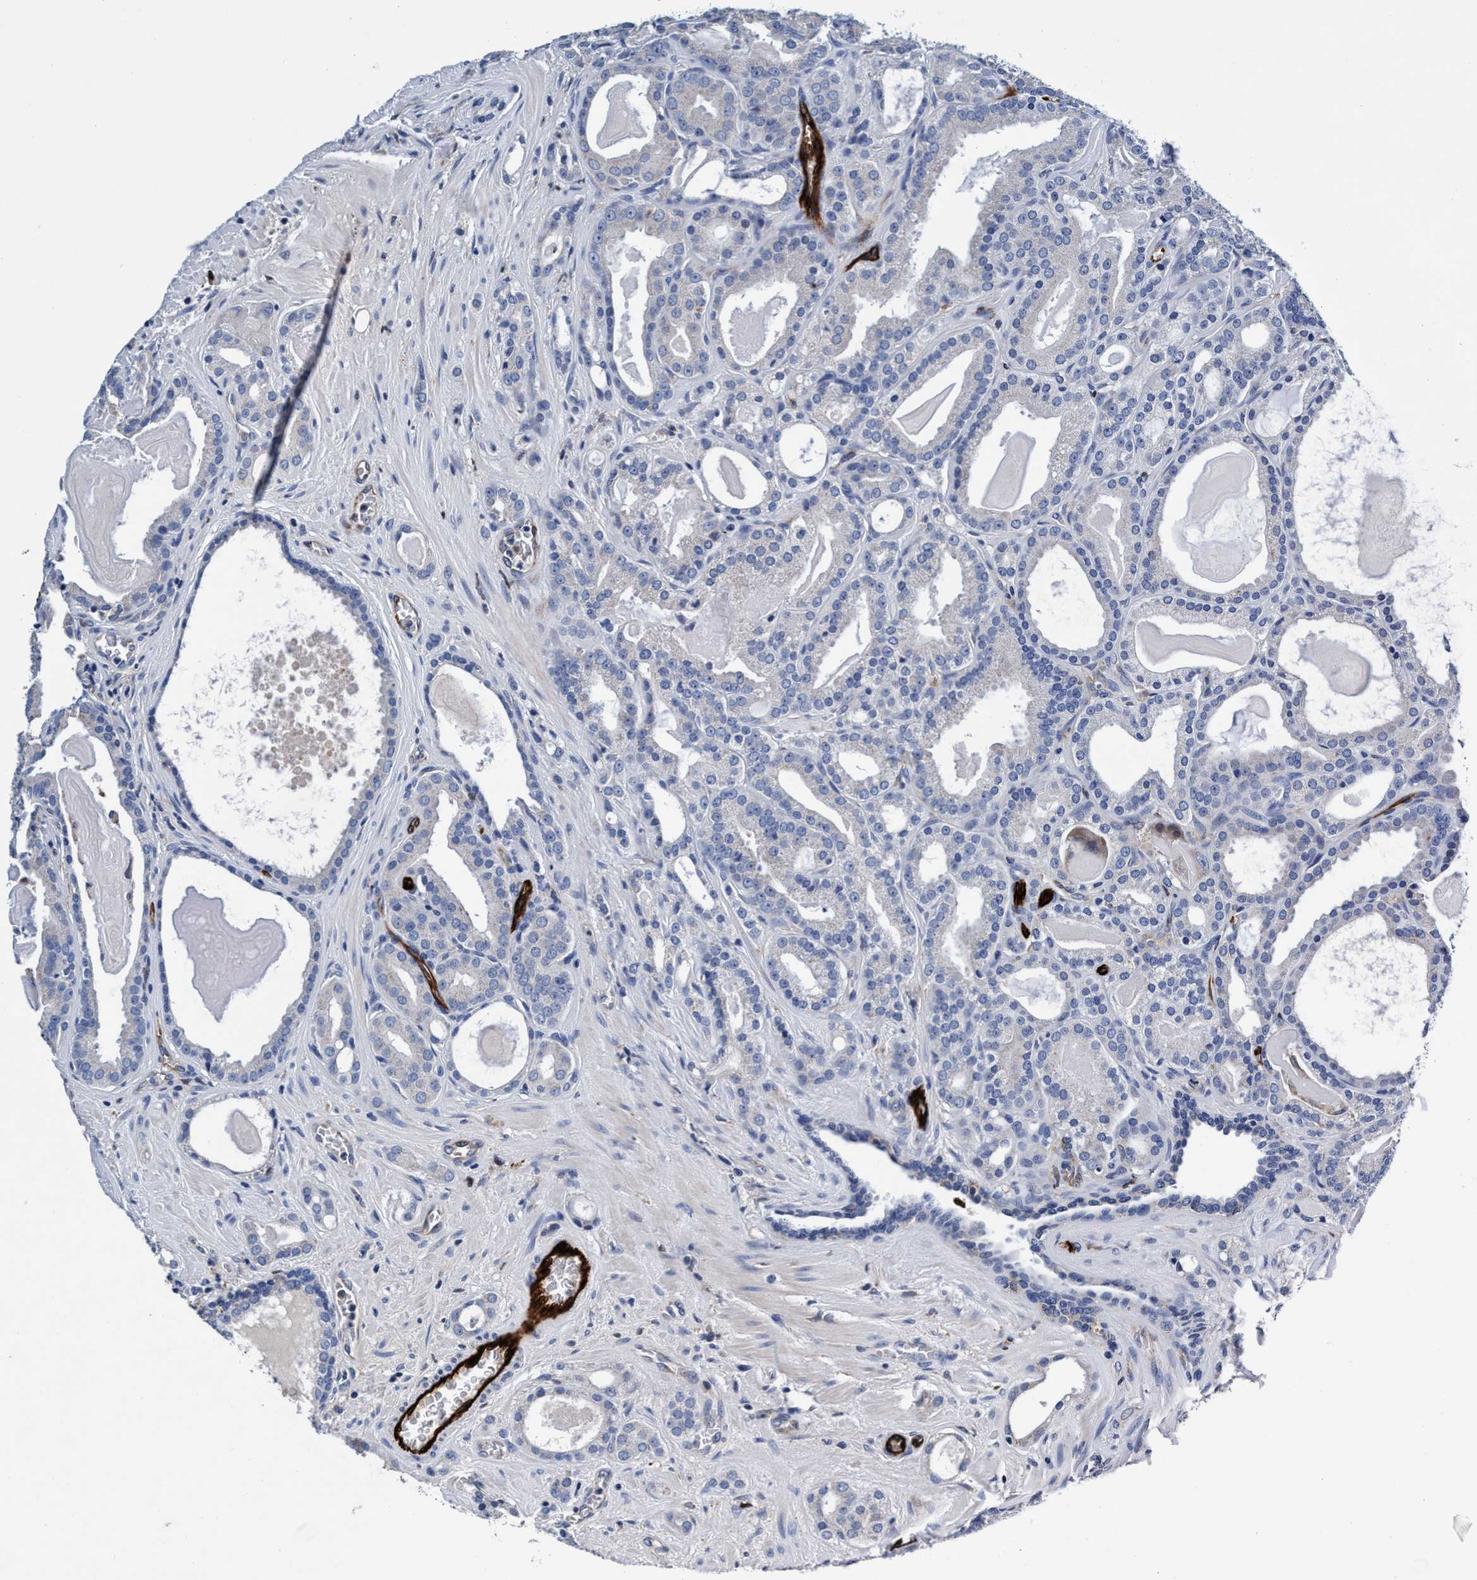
{"staining": {"intensity": "negative", "quantity": "none", "location": "none"}, "tissue": "prostate cancer", "cell_type": "Tumor cells", "image_type": "cancer", "snomed": [{"axis": "morphology", "description": "Adenocarcinoma, High grade"}, {"axis": "topography", "description": "Prostate"}], "caption": "The IHC histopathology image has no significant expression in tumor cells of prostate adenocarcinoma (high-grade) tissue. The staining was performed using DAB to visualize the protein expression in brown, while the nuclei were stained in blue with hematoxylin (Magnification: 20x).", "gene": "UBALD2", "patient": {"sex": "male", "age": 60}}